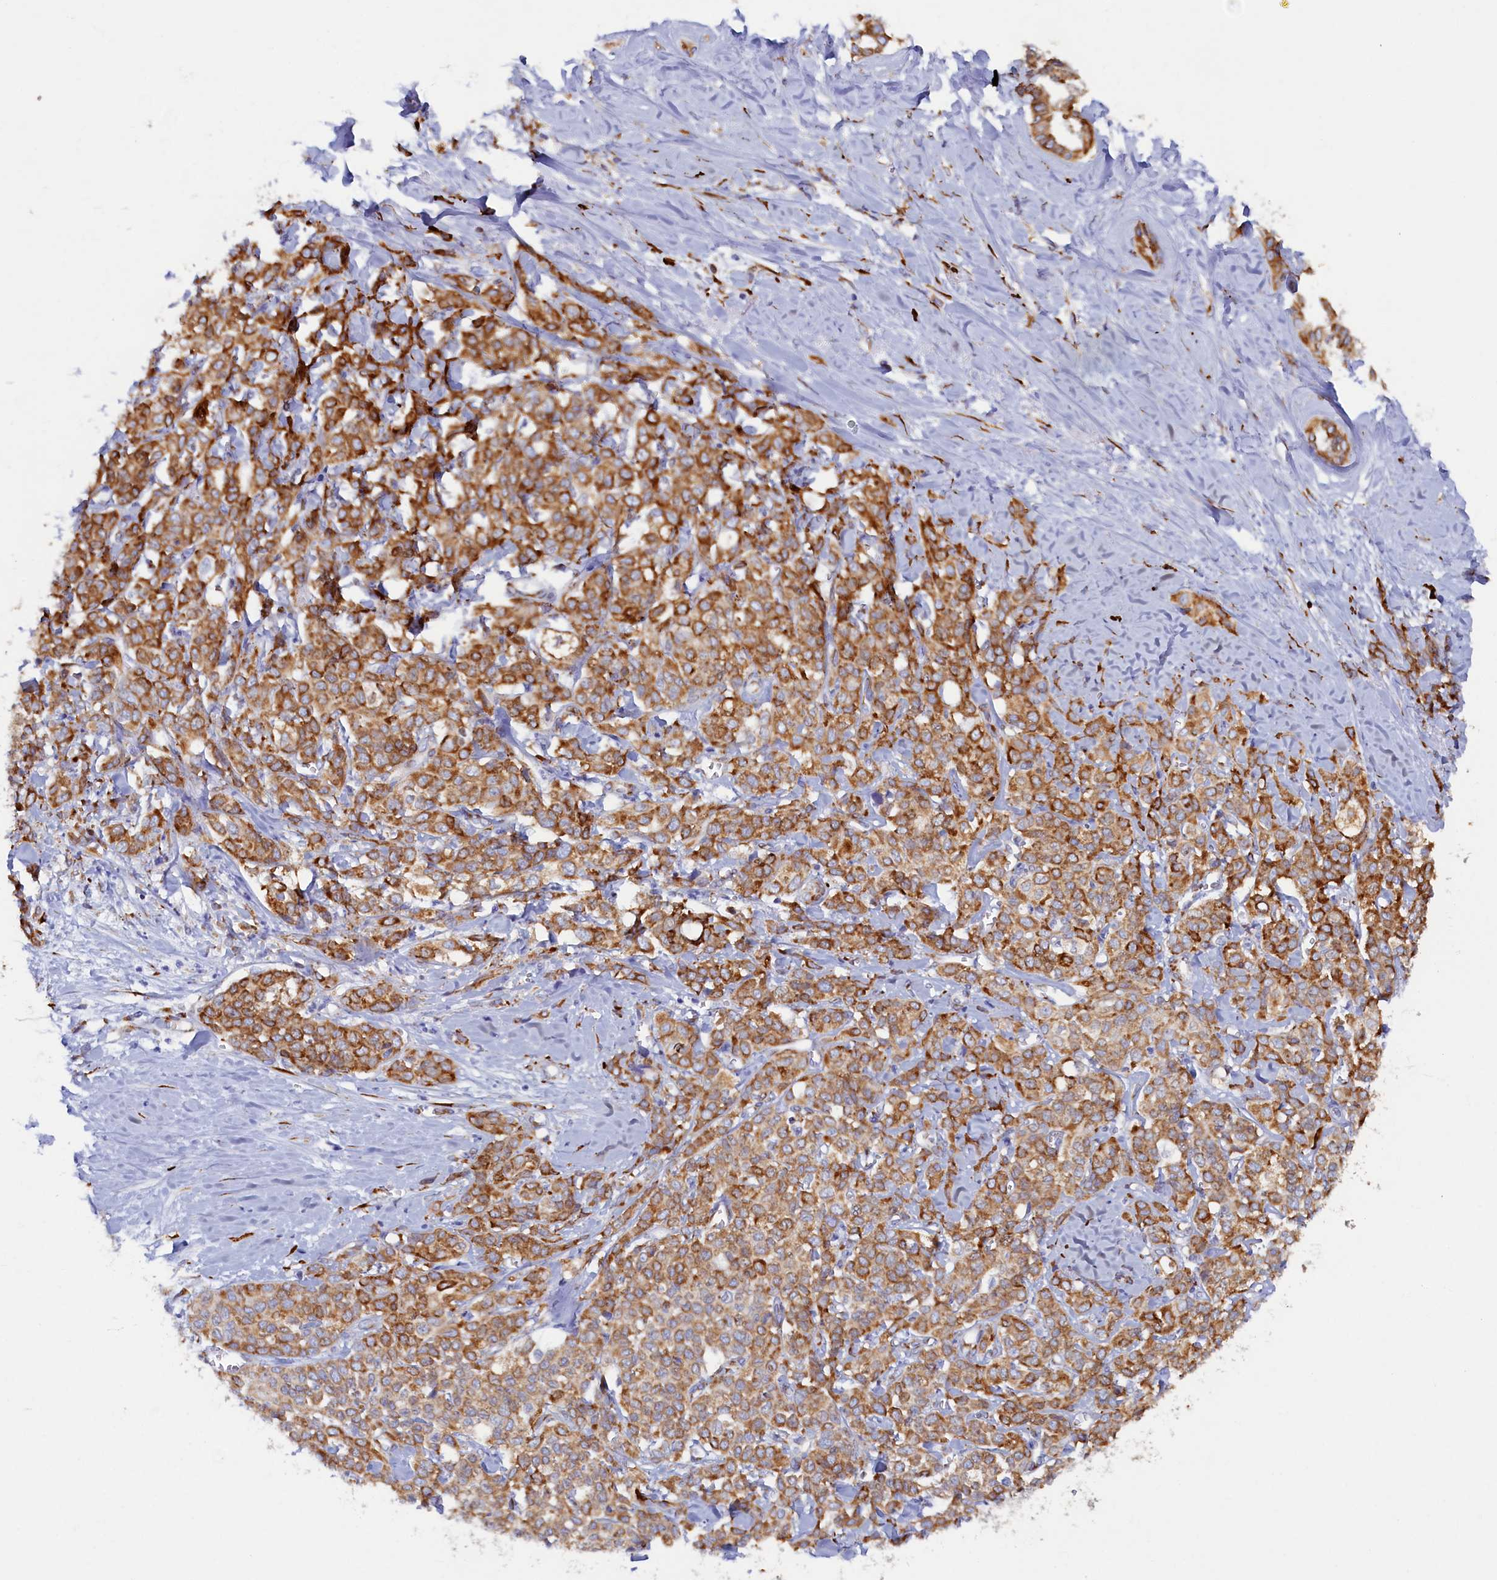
{"staining": {"intensity": "strong", "quantity": ">75%", "location": "cytoplasmic/membranous"}, "tissue": "liver cancer", "cell_type": "Tumor cells", "image_type": "cancer", "snomed": [{"axis": "morphology", "description": "Cholangiocarcinoma"}, {"axis": "topography", "description": "Liver"}], "caption": "High-magnification brightfield microscopy of cholangiocarcinoma (liver) stained with DAB (brown) and counterstained with hematoxylin (blue). tumor cells exhibit strong cytoplasmic/membranous expression is seen in approximately>75% of cells.", "gene": "TMEM18", "patient": {"sex": "female", "age": 77}}